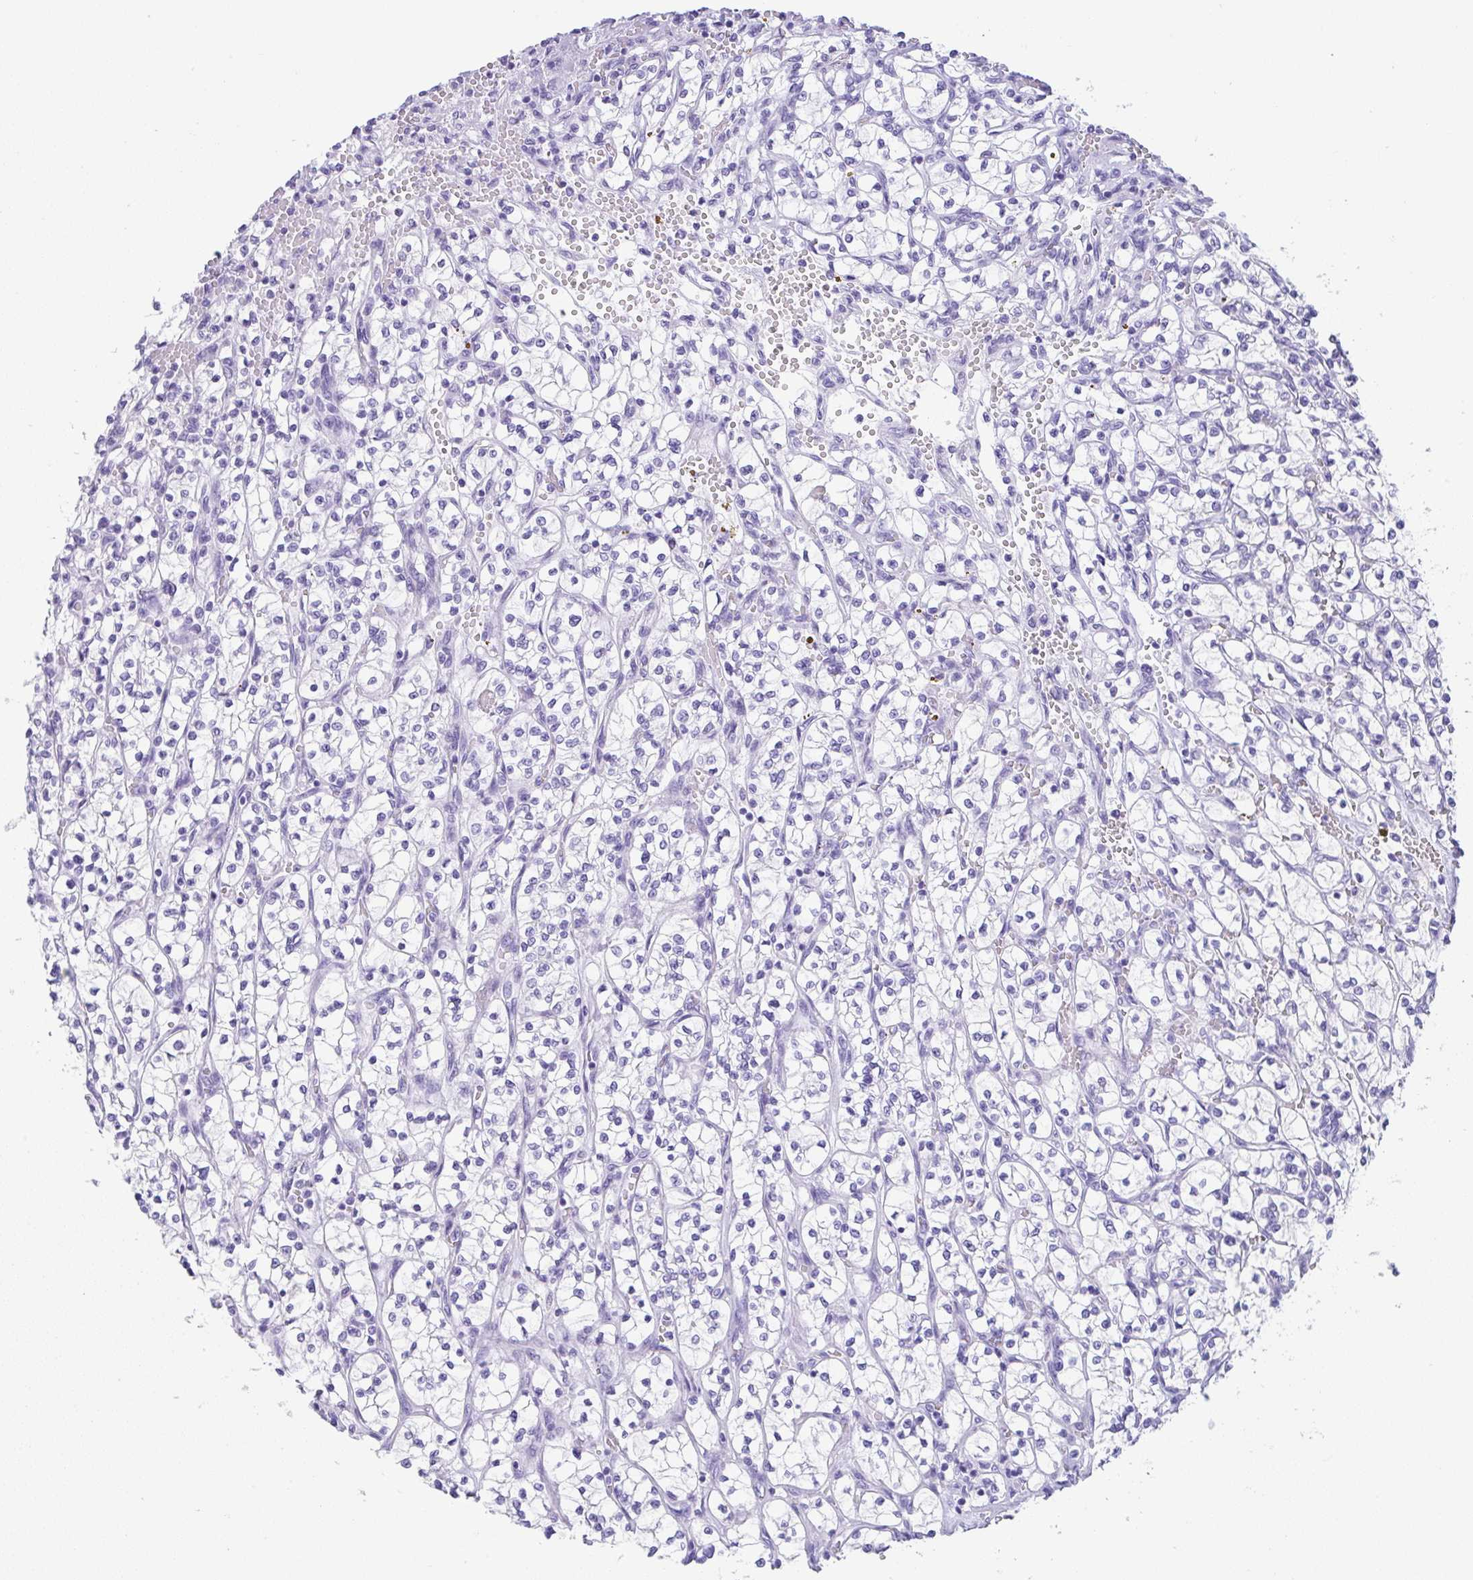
{"staining": {"intensity": "negative", "quantity": "none", "location": "none"}, "tissue": "renal cancer", "cell_type": "Tumor cells", "image_type": "cancer", "snomed": [{"axis": "morphology", "description": "Adenocarcinoma, NOS"}, {"axis": "topography", "description": "Kidney"}], "caption": "IHC photomicrograph of human renal cancer stained for a protein (brown), which shows no expression in tumor cells.", "gene": "CPA1", "patient": {"sex": "female", "age": 64}}